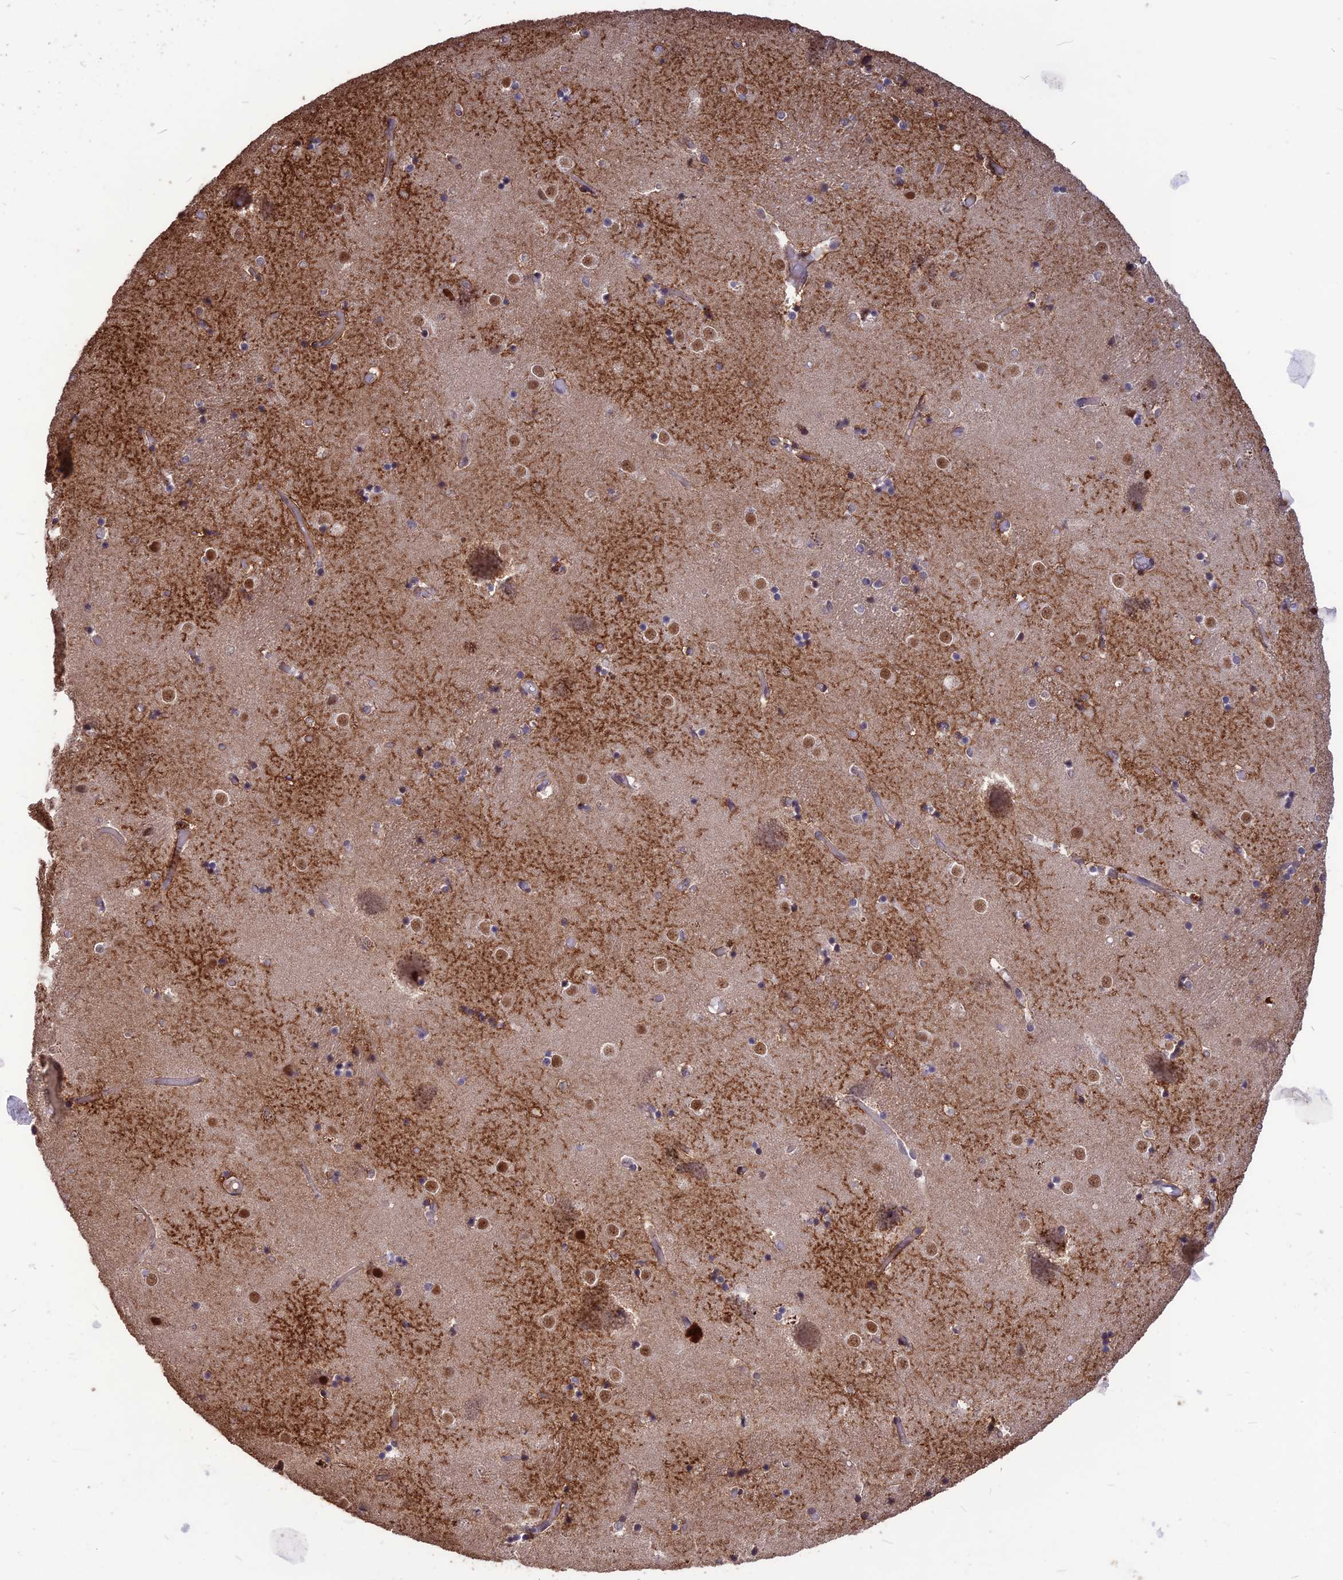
{"staining": {"intensity": "strong", "quantity": "<25%", "location": "cytoplasmic/membranous"}, "tissue": "caudate", "cell_type": "Glial cells", "image_type": "normal", "snomed": [{"axis": "morphology", "description": "Normal tissue, NOS"}, {"axis": "topography", "description": "Lateral ventricle wall"}], "caption": "This image demonstrates immunohistochemistry staining of normal human caudate, with medium strong cytoplasmic/membranous positivity in about <25% of glial cells.", "gene": "DIS3", "patient": {"sex": "female", "age": 52}}